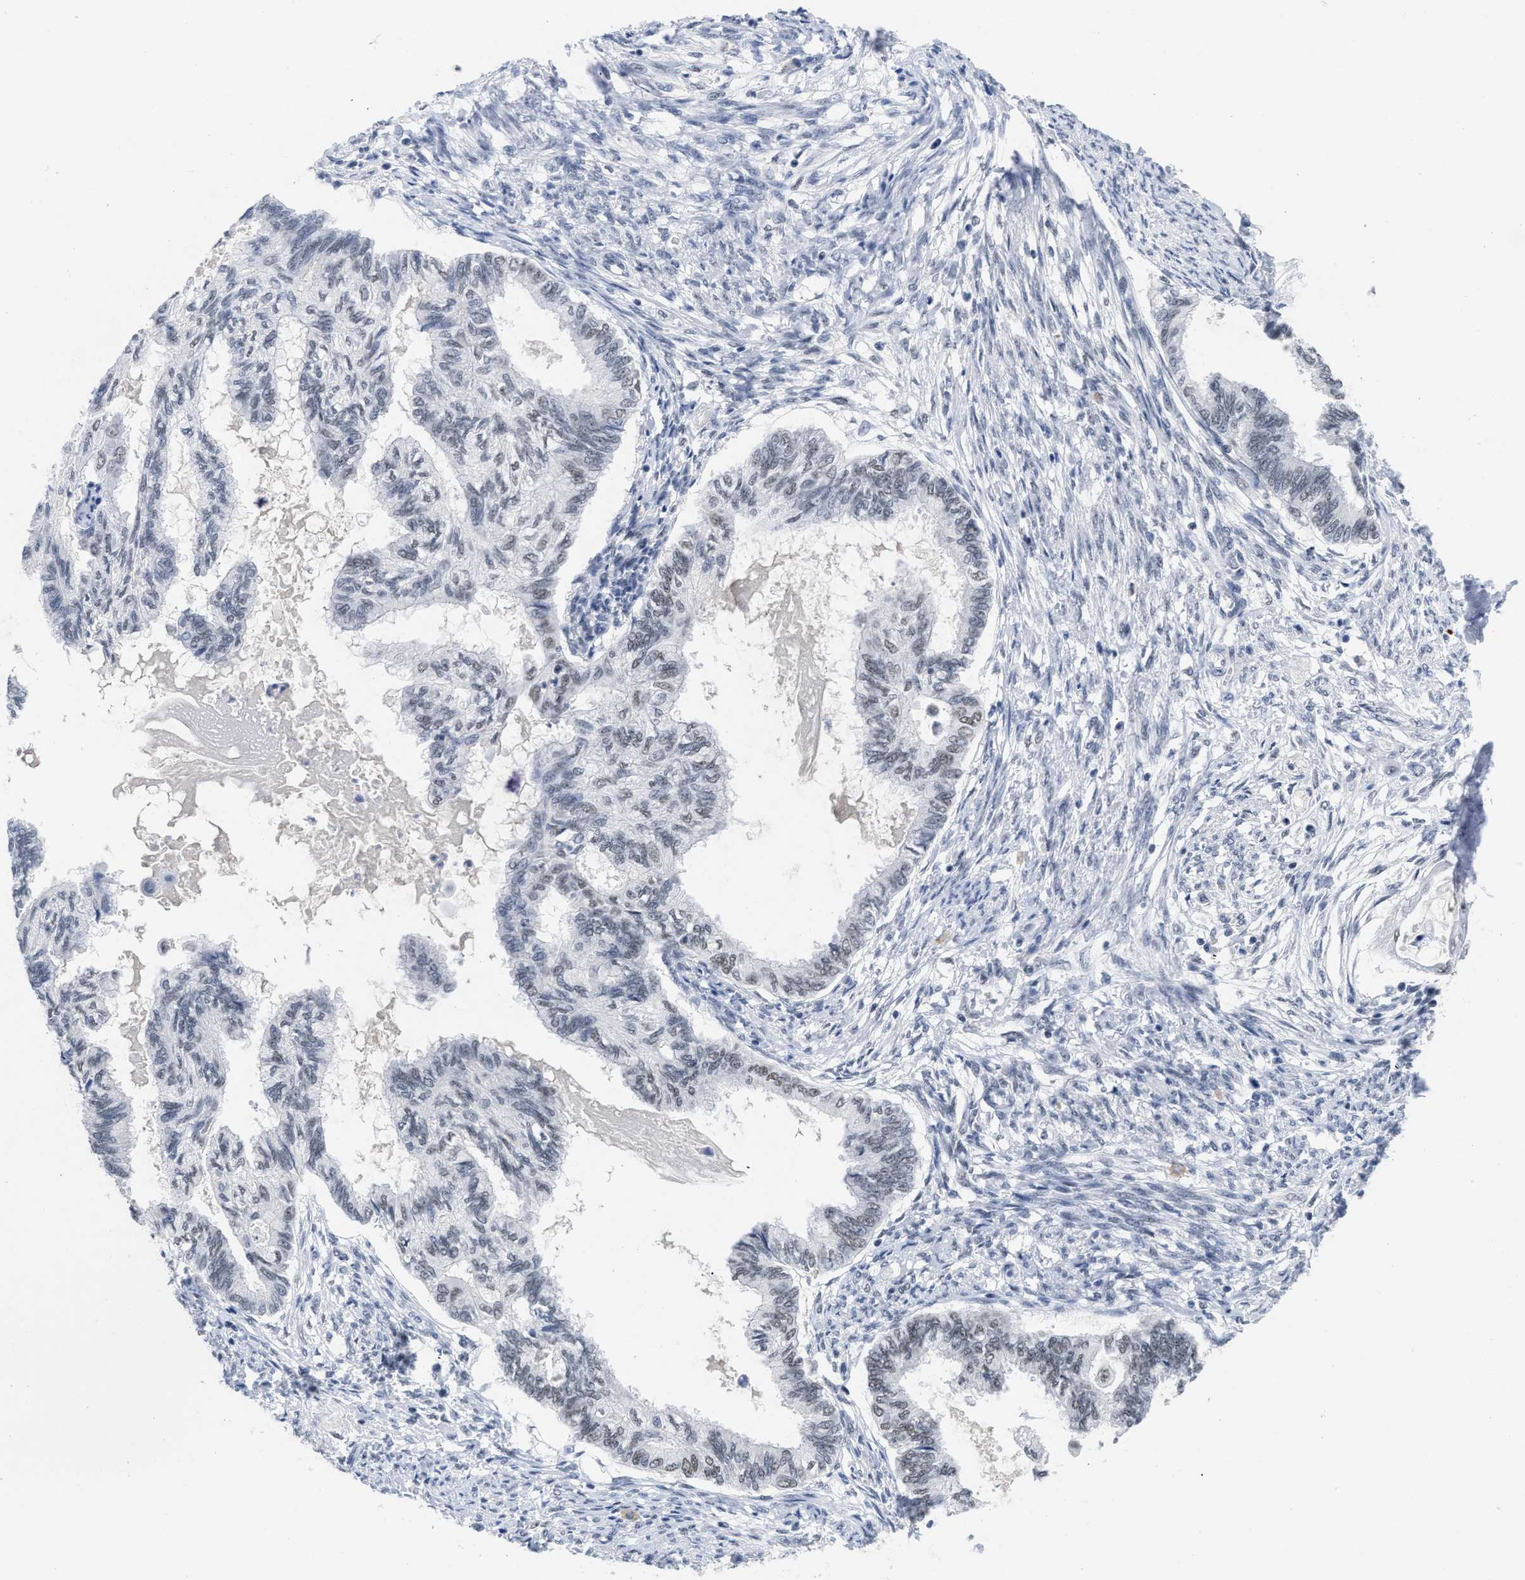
{"staining": {"intensity": "negative", "quantity": "none", "location": "none"}, "tissue": "cervical cancer", "cell_type": "Tumor cells", "image_type": "cancer", "snomed": [{"axis": "morphology", "description": "Normal tissue, NOS"}, {"axis": "morphology", "description": "Adenocarcinoma, NOS"}, {"axis": "topography", "description": "Cervix"}, {"axis": "topography", "description": "Endometrium"}], "caption": "This is an IHC micrograph of adenocarcinoma (cervical). There is no positivity in tumor cells.", "gene": "GGNBP2", "patient": {"sex": "female", "age": 86}}